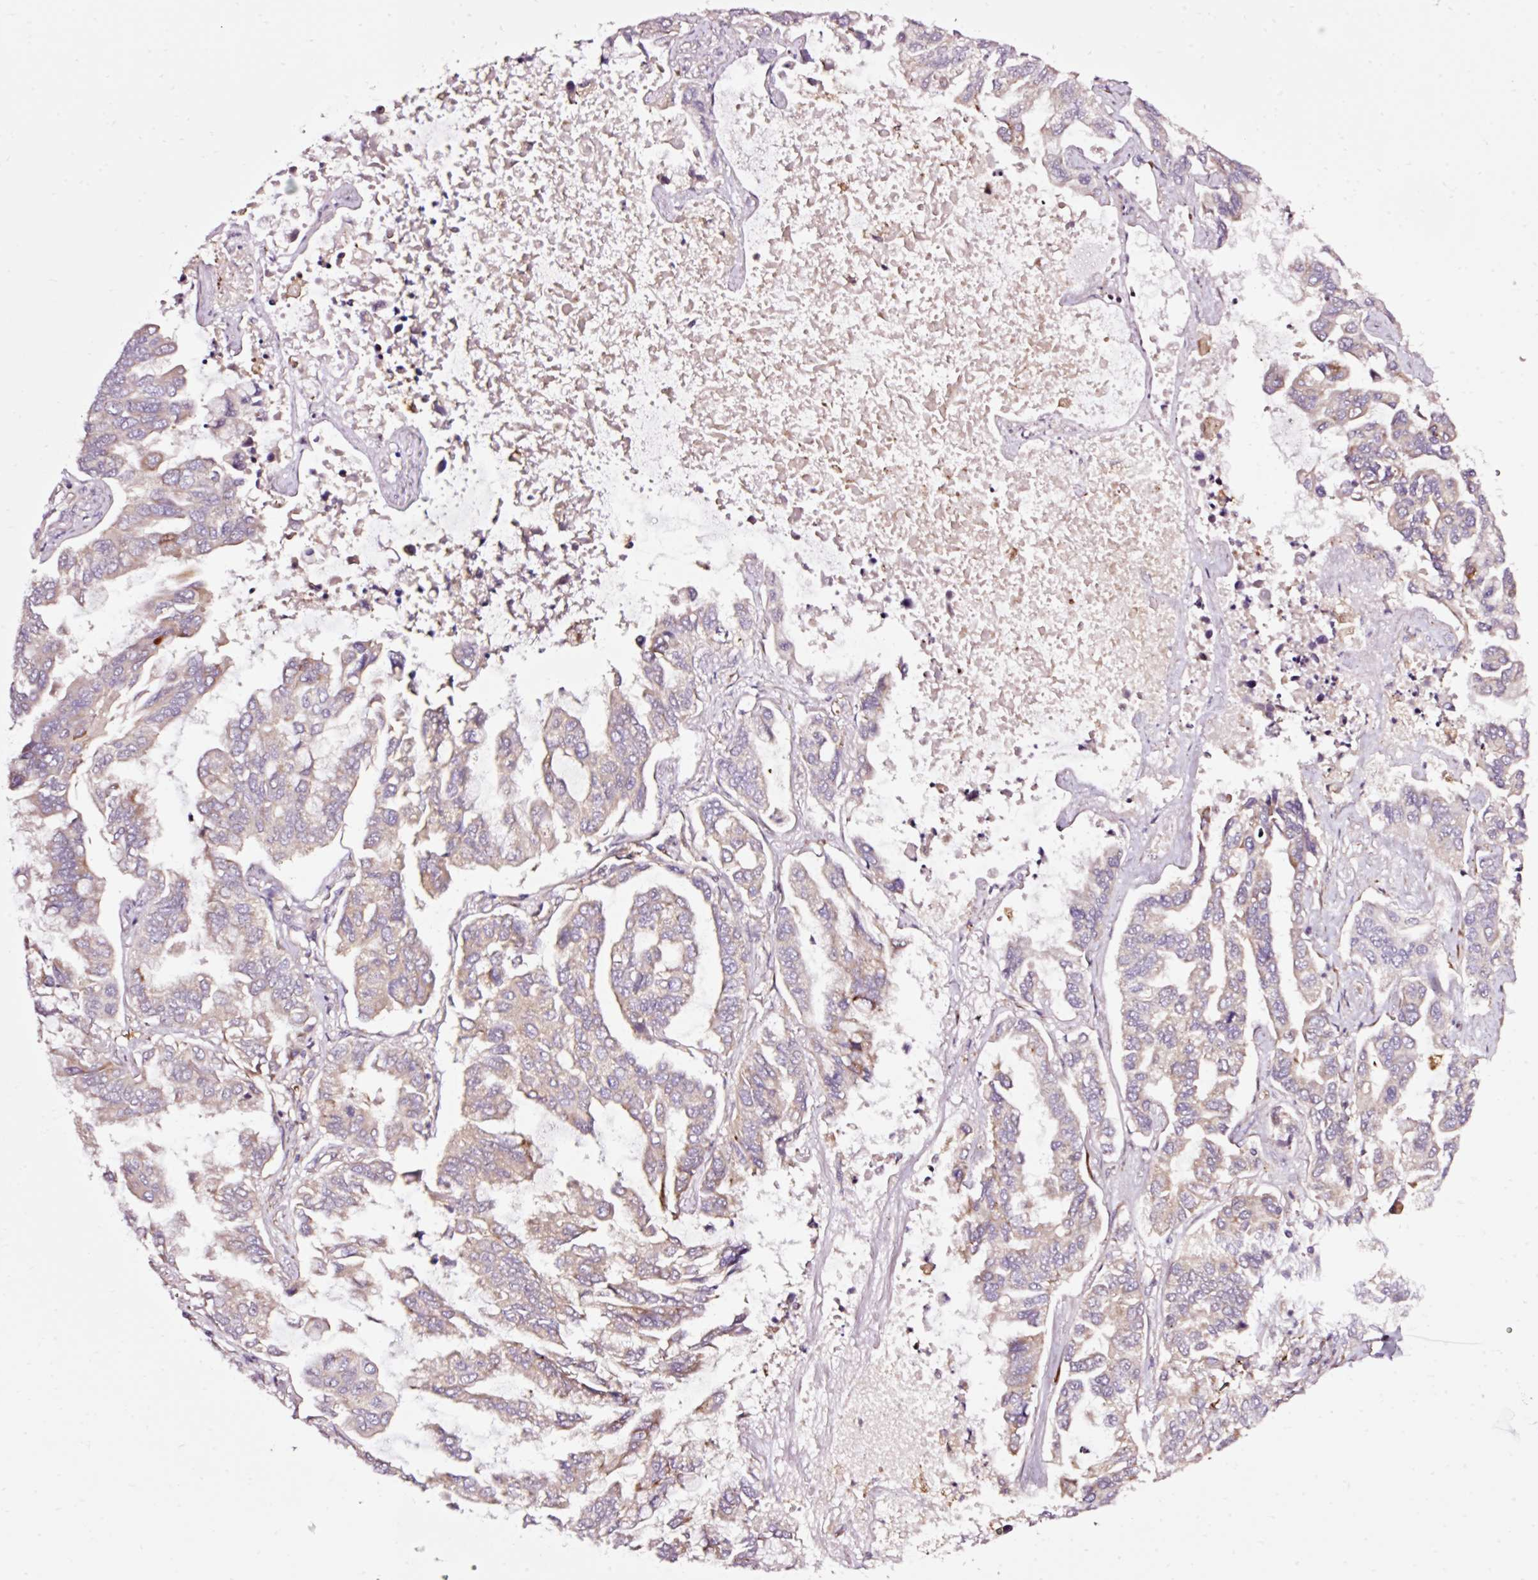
{"staining": {"intensity": "negative", "quantity": "none", "location": "none"}, "tissue": "lung cancer", "cell_type": "Tumor cells", "image_type": "cancer", "snomed": [{"axis": "morphology", "description": "Adenocarcinoma, NOS"}, {"axis": "topography", "description": "Lung"}], "caption": "Lung cancer was stained to show a protein in brown. There is no significant expression in tumor cells.", "gene": "NAPA", "patient": {"sex": "male", "age": 64}}